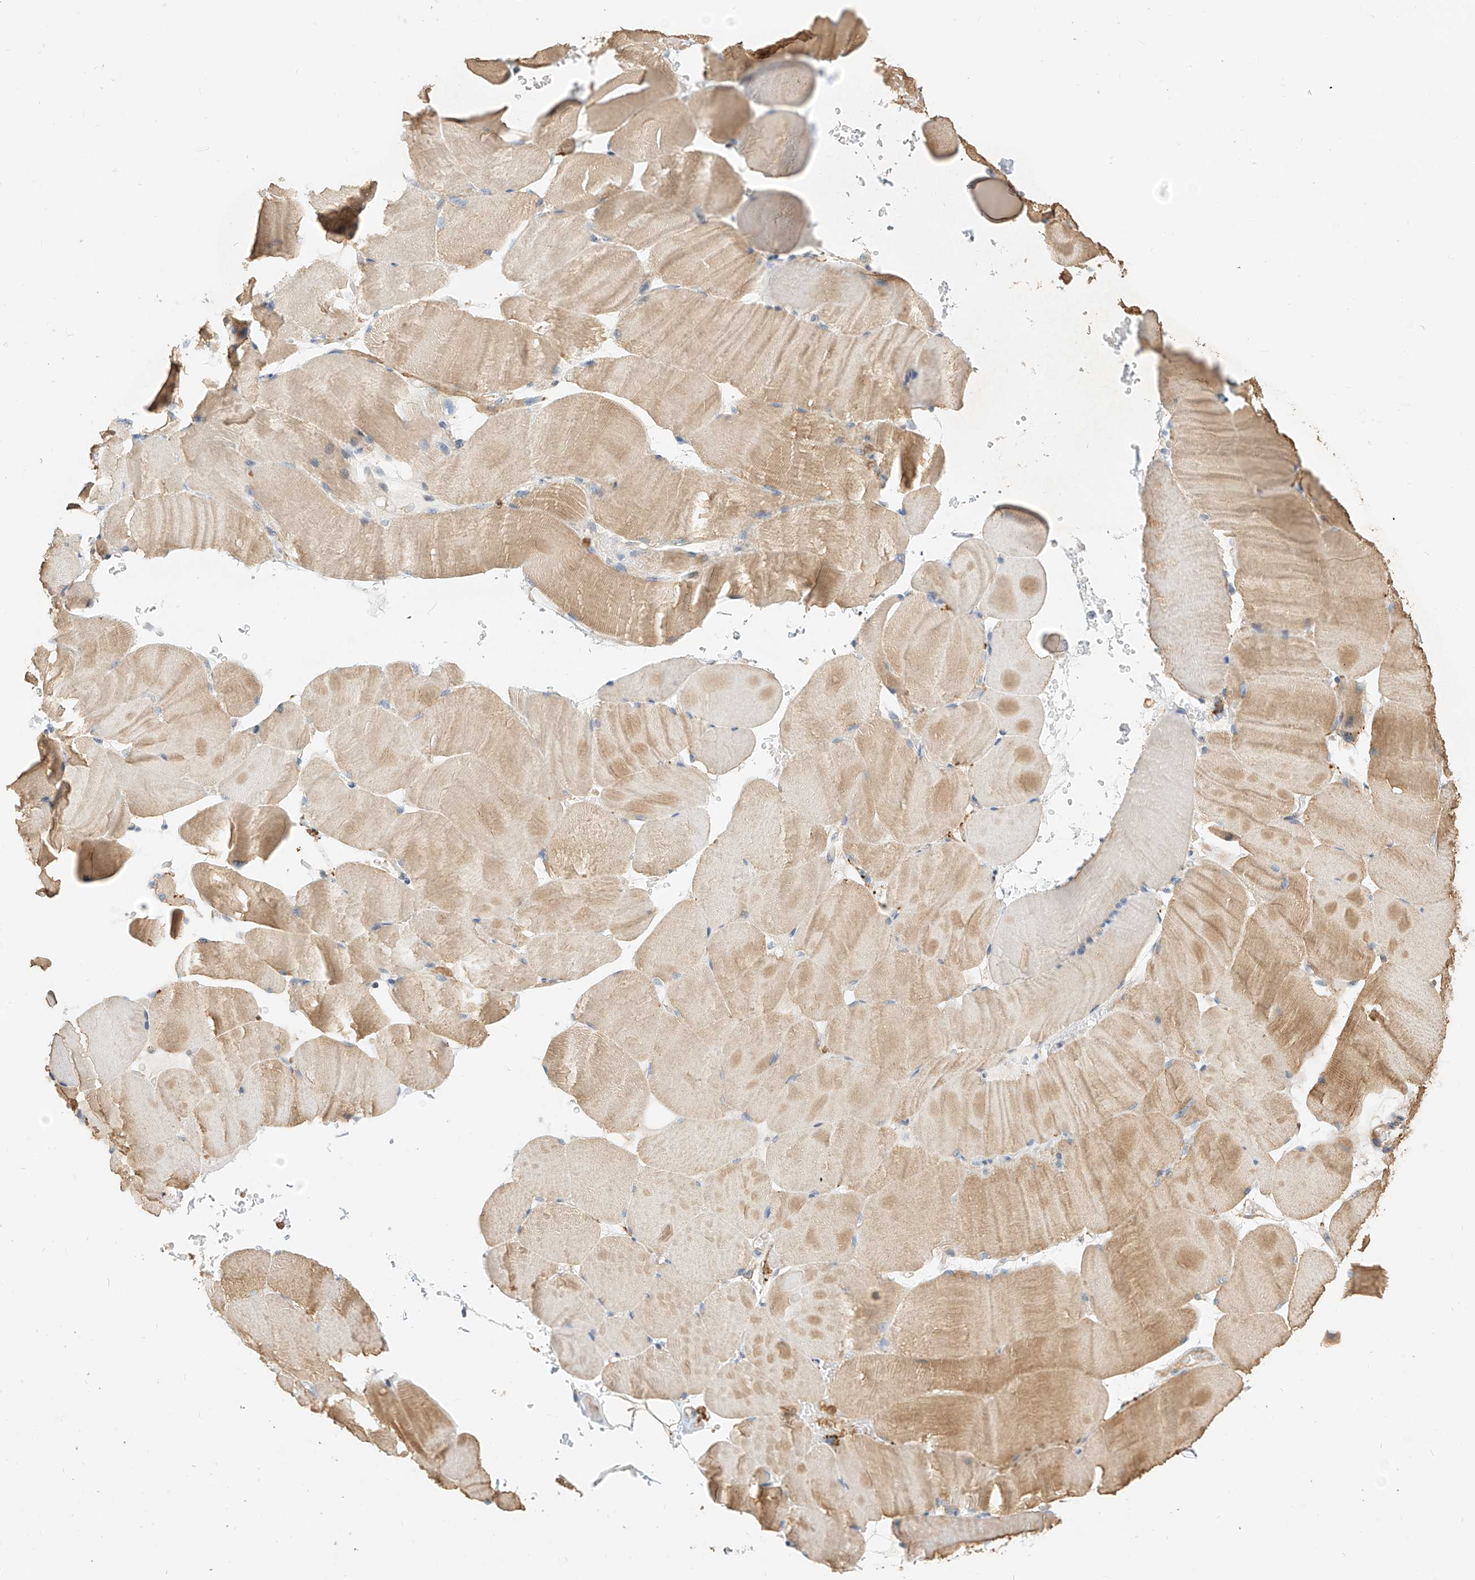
{"staining": {"intensity": "moderate", "quantity": ">75%", "location": "cytoplasmic/membranous"}, "tissue": "skeletal muscle", "cell_type": "Myocytes", "image_type": "normal", "snomed": [{"axis": "morphology", "description": "Normal tissue, NOS"}, {"axis": "topography", "description": "Skeletal muscle"}, {"axis": "topography", "description": "Parathyroid gland"}], "caption": "IHC of normal skeletal muscle exhibits medium levels of moderate cytoplasmic/membranous staining in approximately >75% of myocytes. (DAB (3,3'-diaminobenzidine) = brown stain, brightfield microscopy at high magnification).", "gene": "OFD1", "patient": {"sex": "female", "age": 37}}